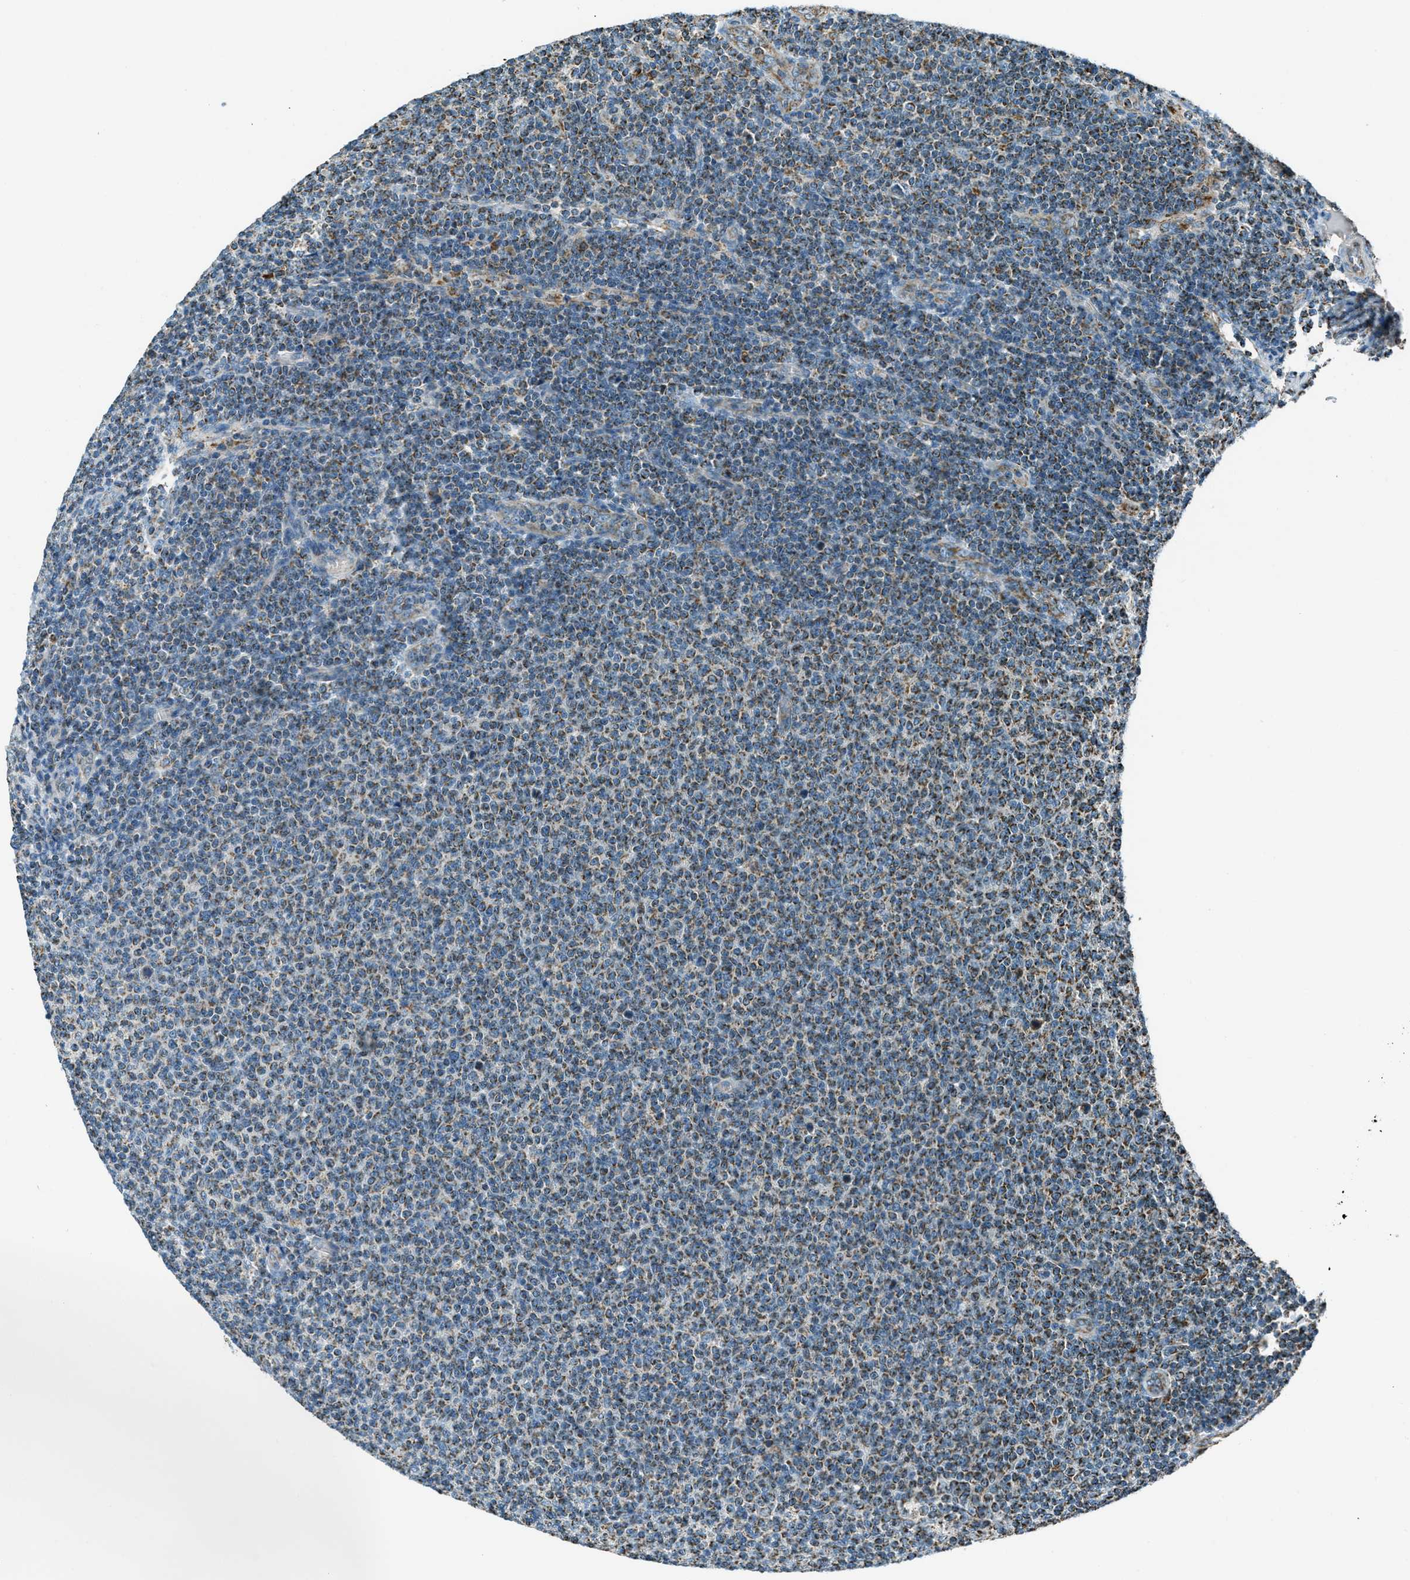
{"staining": {"intensity": "moderate", "quantity": "25%-75%", "location": "cytoplasmic/membranous"}, "tissue": "lymphoma", "cell_type": "Tumor cells", "image_type": "cancer", "snomed": [{"axis": "morphology", "description": "Malignant lymphoma, non-Hodgkin's type, Low grade"}, {"axis": "topography", "description": "Lymph node"}], "caption": "IHC (DAB (3,3'-diaminobenzidine)) staining of human low-grade malignant lymphoma, non-Hodgkin's type shows moderate cytoplasmic/membranous protein staining in approximately 25%-75% of tumor cells.", "gene": "CHST15", "patient": {"sex": "male", "age": 66}}